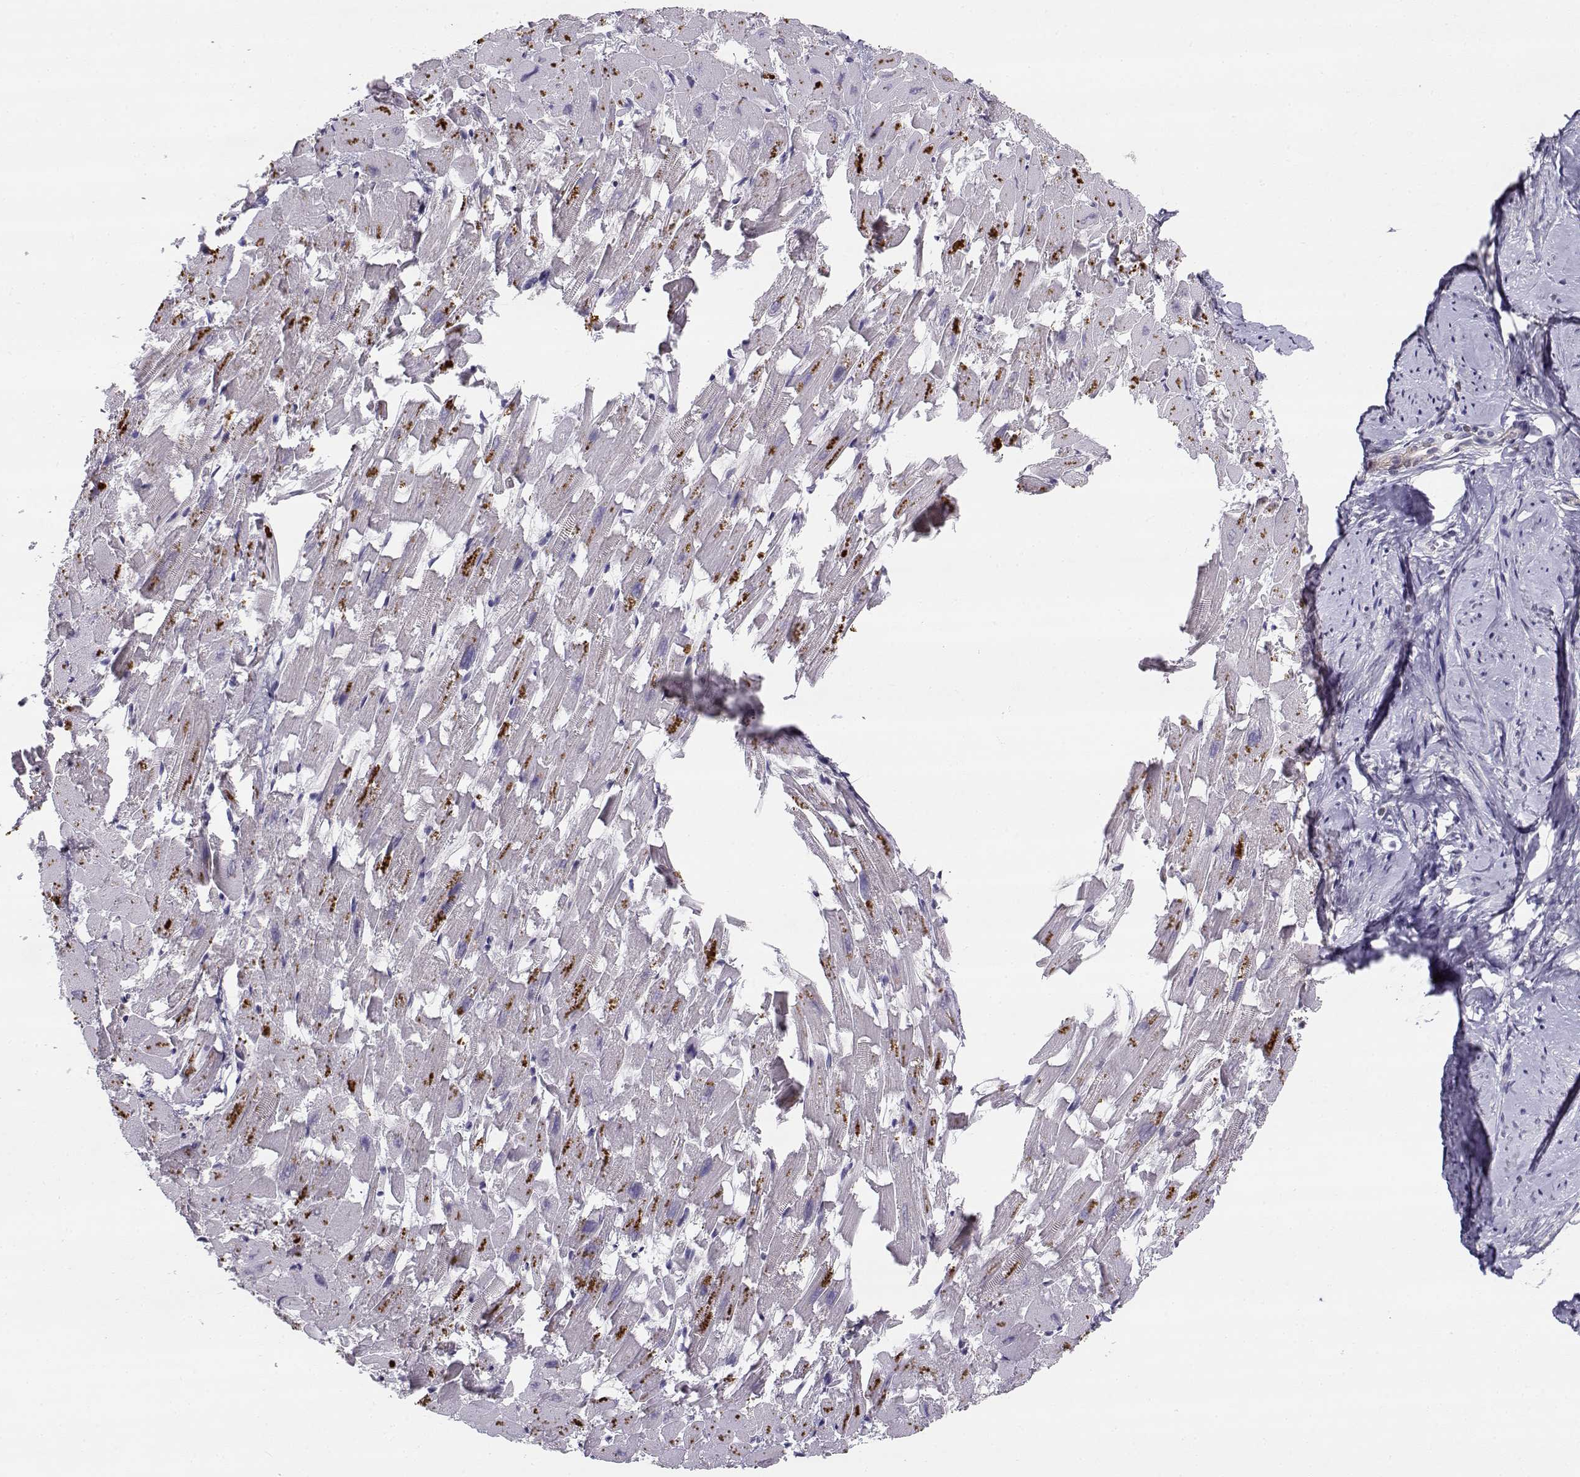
{"staining": {"intensity": "negative", "quantity": "none", "location": "none"}, "tissue": "heart muscle", "cell_type": "Cardiomyocytes", "image_type": "normal", "snomed": [{"axis": "morphology", "description": "Normal tissue, NOS"}, {"axis": "topography", "description": "Heart"}], "caption": "A high-resolution photomicrograph shows immunohistochemistry staining of unremarkable heart muscle, which displays no significant staining in cardiomyocytes.", "gene": "SLCO6A1", "patient": {"sex": "female", "age": 64}}